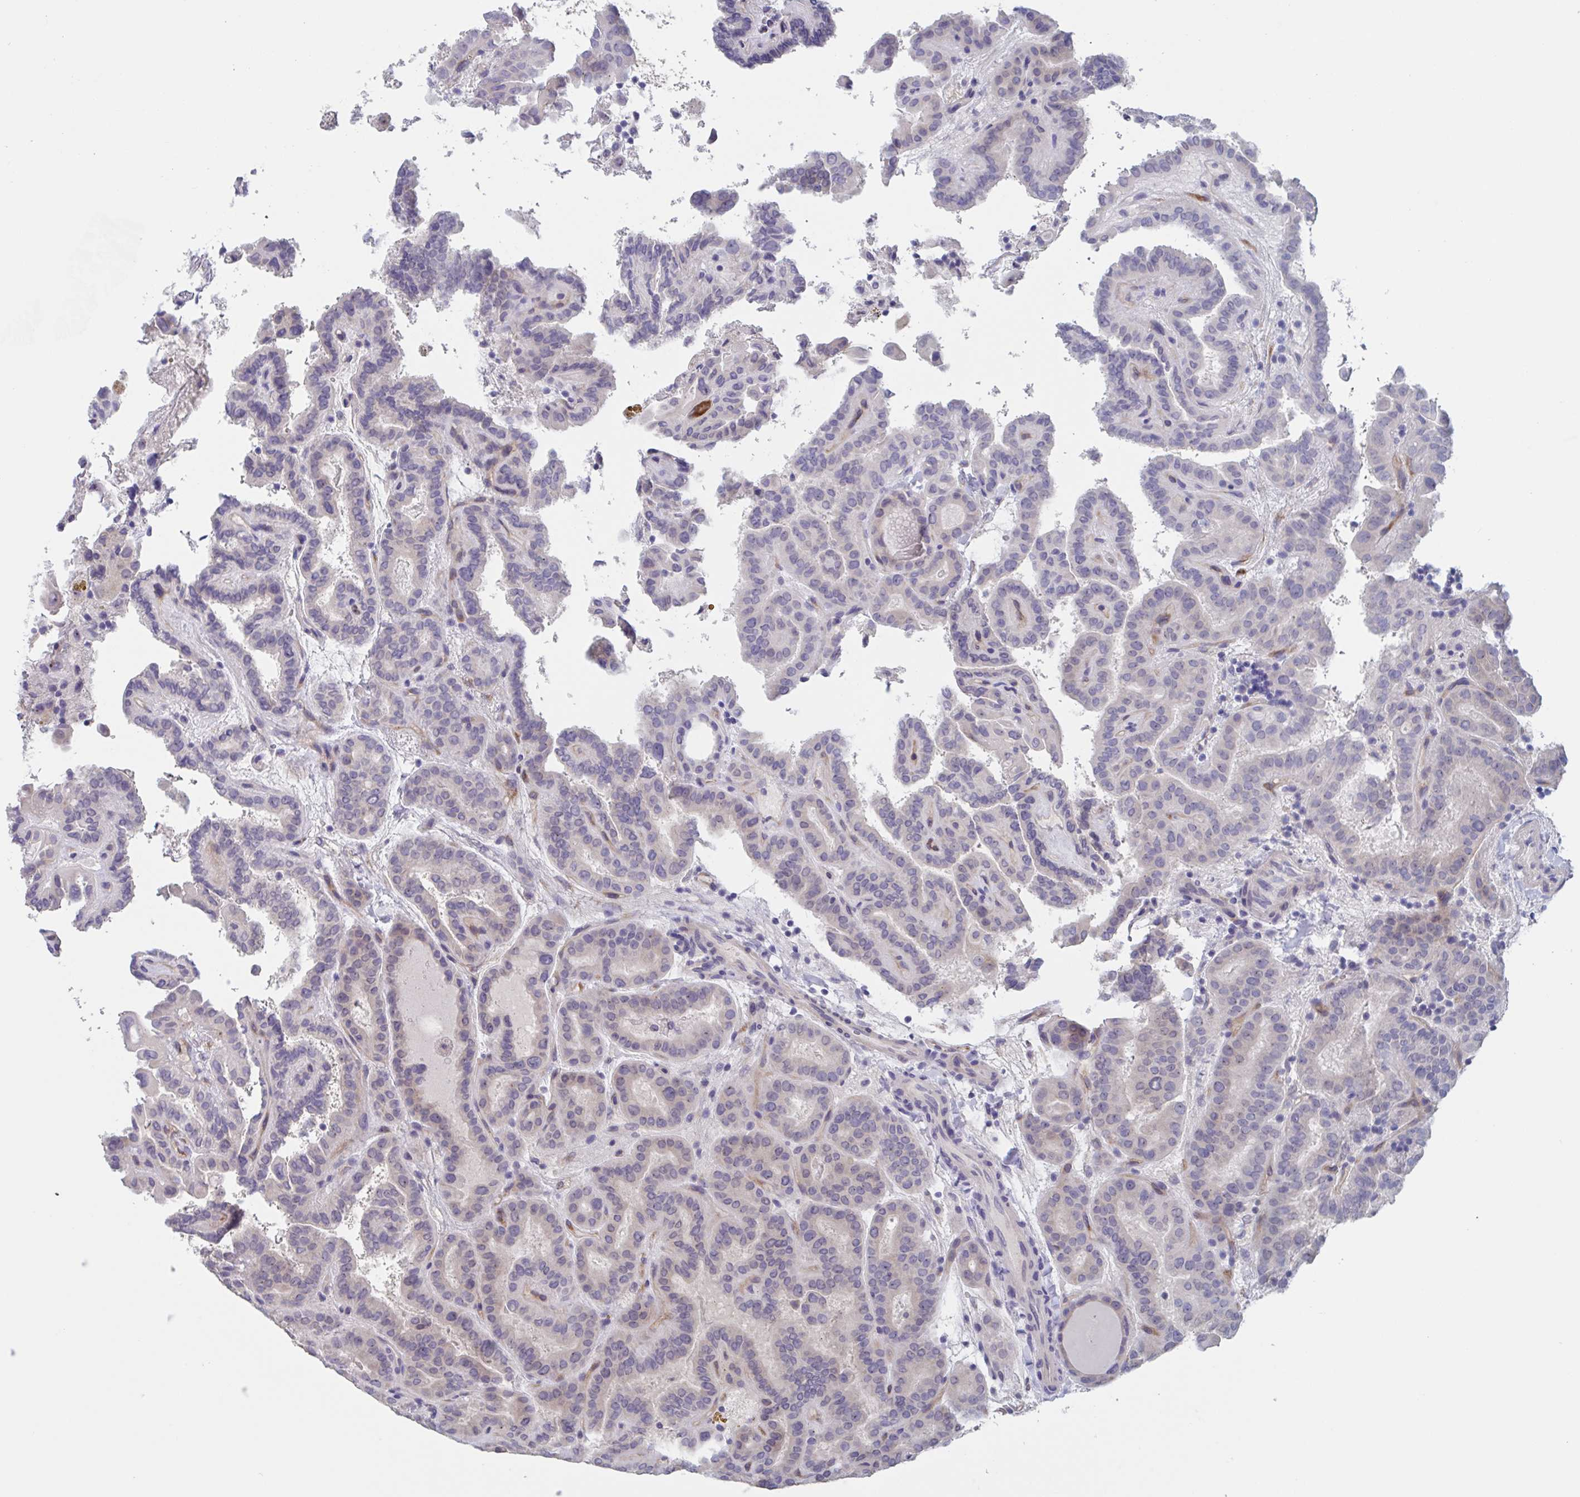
{"staining": {"intensity": "negative", "quantity": "none", "location": "none"}, "tissue": "thyroid cancer", "cell_type": "Tumor cells", "image_type": "cancer", "snomed": [{"axis": "morphology", "description": "Papillary adenocarcinoma, NOS"}, {"axis": "topography", "description": "Thyroid gland"}], "caption": "This is a photomicrograph of immunohistochemistry staining of thyroid cancer, which shows no expression in tumor cells.", "gene": "ST14", "patient": {"sex": "female", "age": 46}}